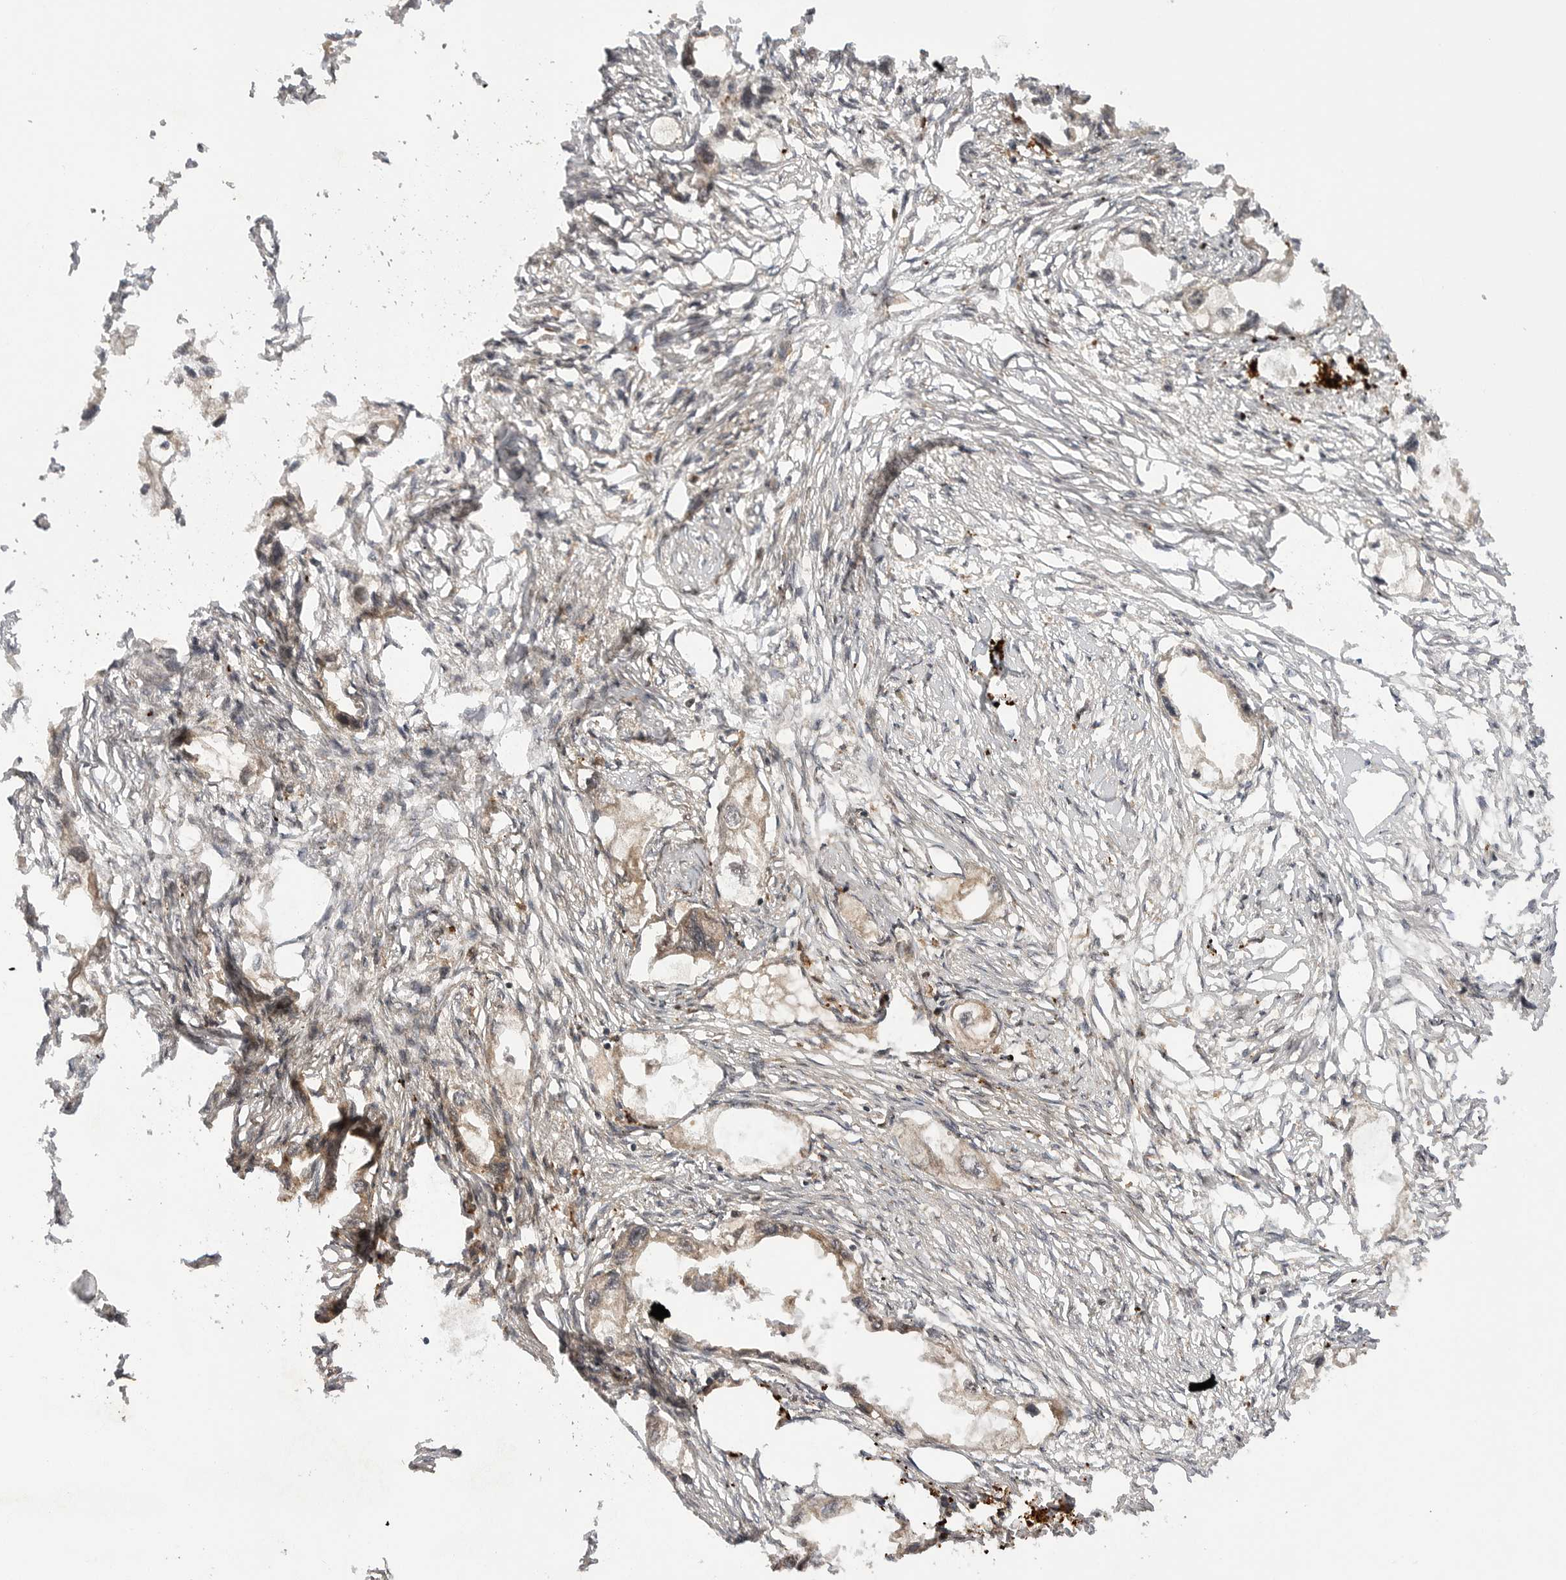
{"staining": {"intensity": "weak", "quantity": "25%-75%", "location": "cytoplasmic/membranous"}, "tissue": "endometrial cancer", "cell_type": "Tumor cells", "image_type": "cancer", "snomed": [{"axis": "morphology", "description": "Adenocarcinoma, NOS"}, {"axis": "morphology", "description": "Adenocarcinoma, metastatic, NOS"}, {"axis": "topography", "description": "Adipose tissue"}, {"axis": "topography", "description": "Endometrium"}], "caption": "Tumor cells demonstrate low levels of weak cytoplasmic/membranous expression in about 25%-75% of cells in endometrial cancer.", "gene": "PRDX4", "patient": {"sex": "female", "age": 67}}